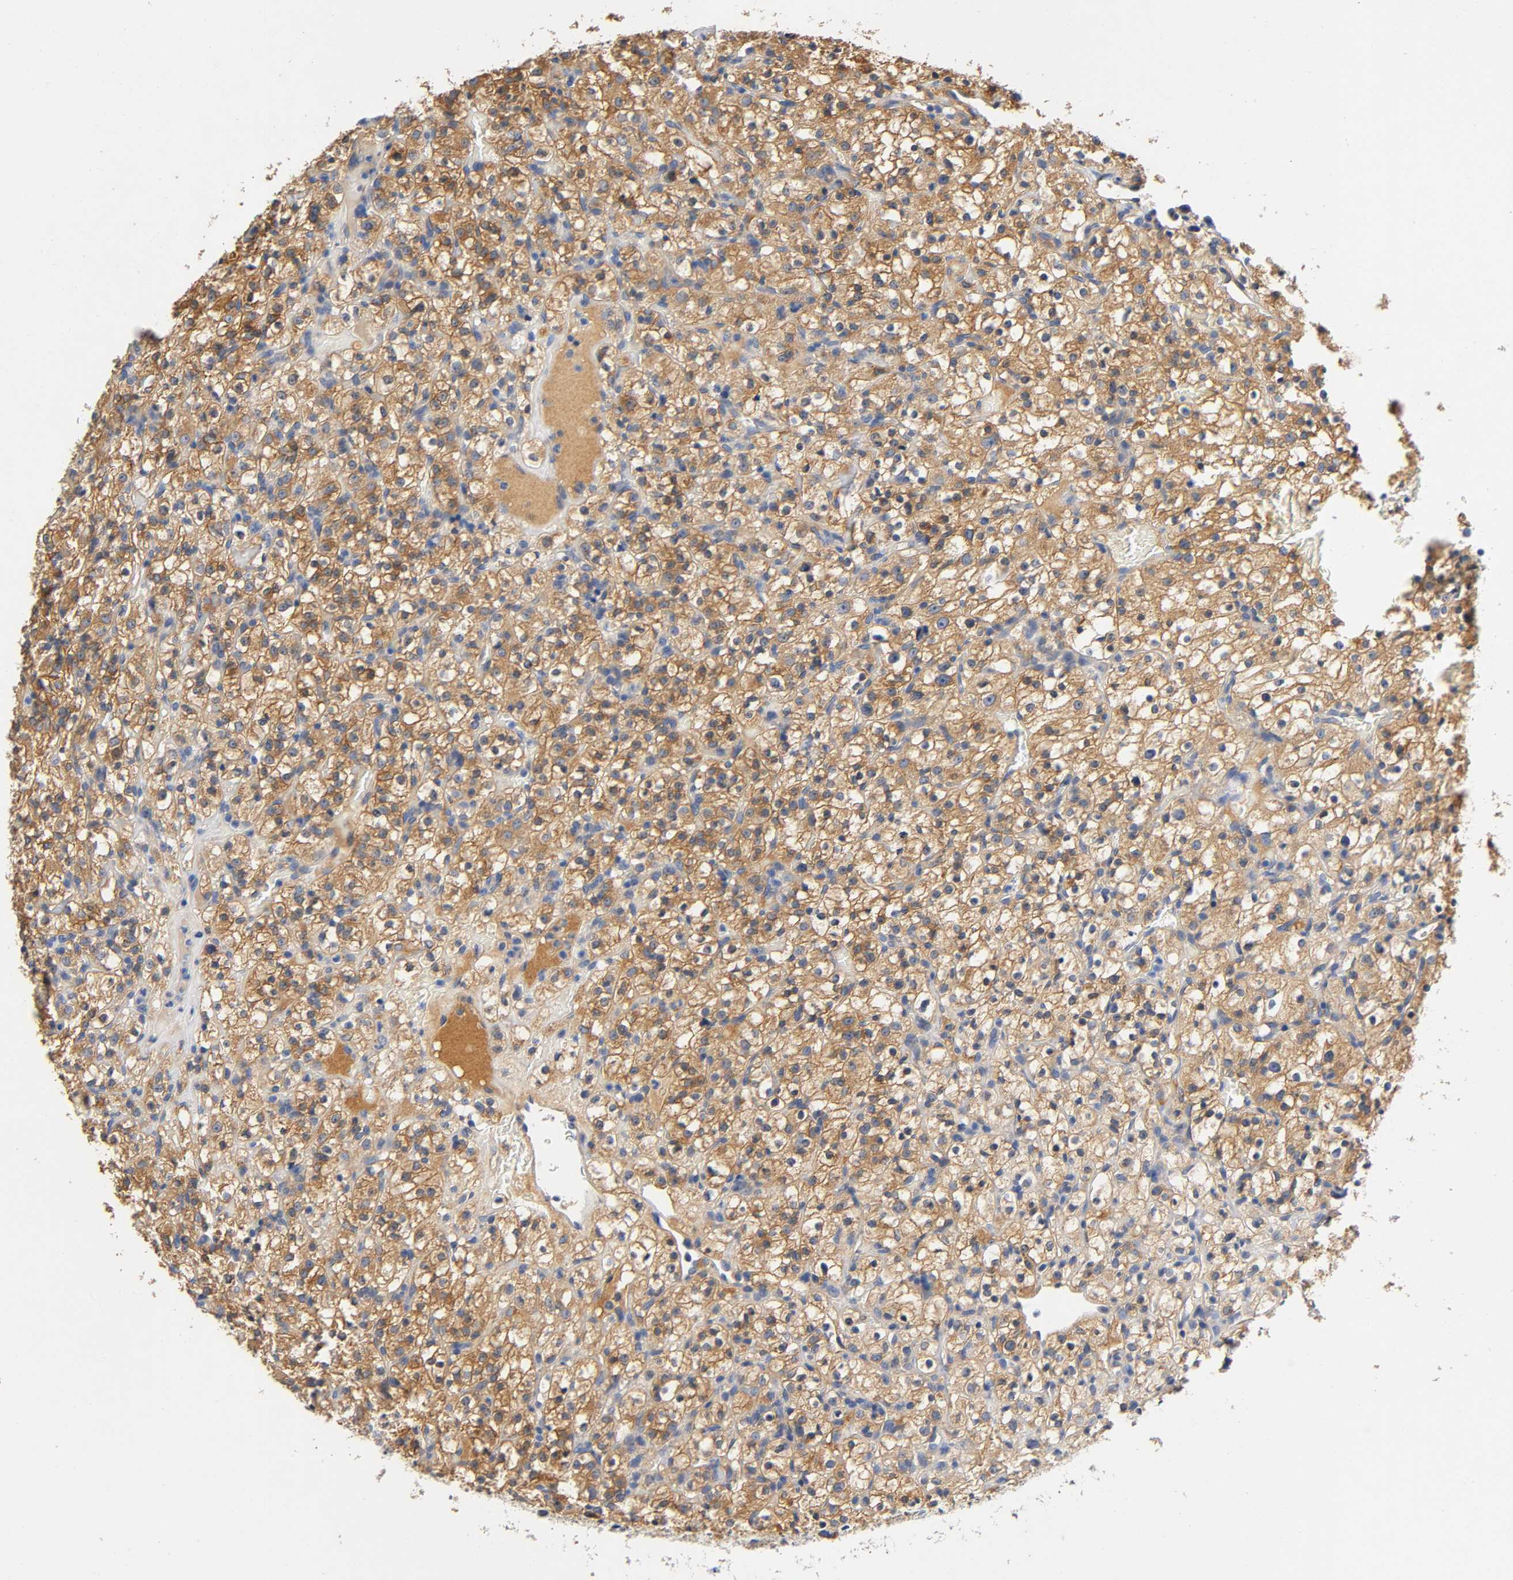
{"staining": {"intensity": "moderate", "quantity": ">75%", "location": "cytoplasmic/membranous"}, "tissue": "renal cancer", "cell_type": "Tumor cells", "image_type": "cancer", "snomed": [{"axis": "morphology", "description": "Normal tissue, NOS"}, {"axis": "morphology", "description": "Adenocarcinoma, NOS"}, {"axis": "topography", "description": "Kidney"}], "caption": "Brown immunohistochemical staining in human renal cancer (adenocarcinoma) demonstrates moderate cytoplasmic/membranous staining in about >75% of tumor cells. The staining was performed using DAB (3,3'-diaminobenzidine), with brown indicating positive protein expression. Nuclei are stained blue with hematoxylin.", "gene": "TNC", "patient": {"sex": "female", "age": 72}}